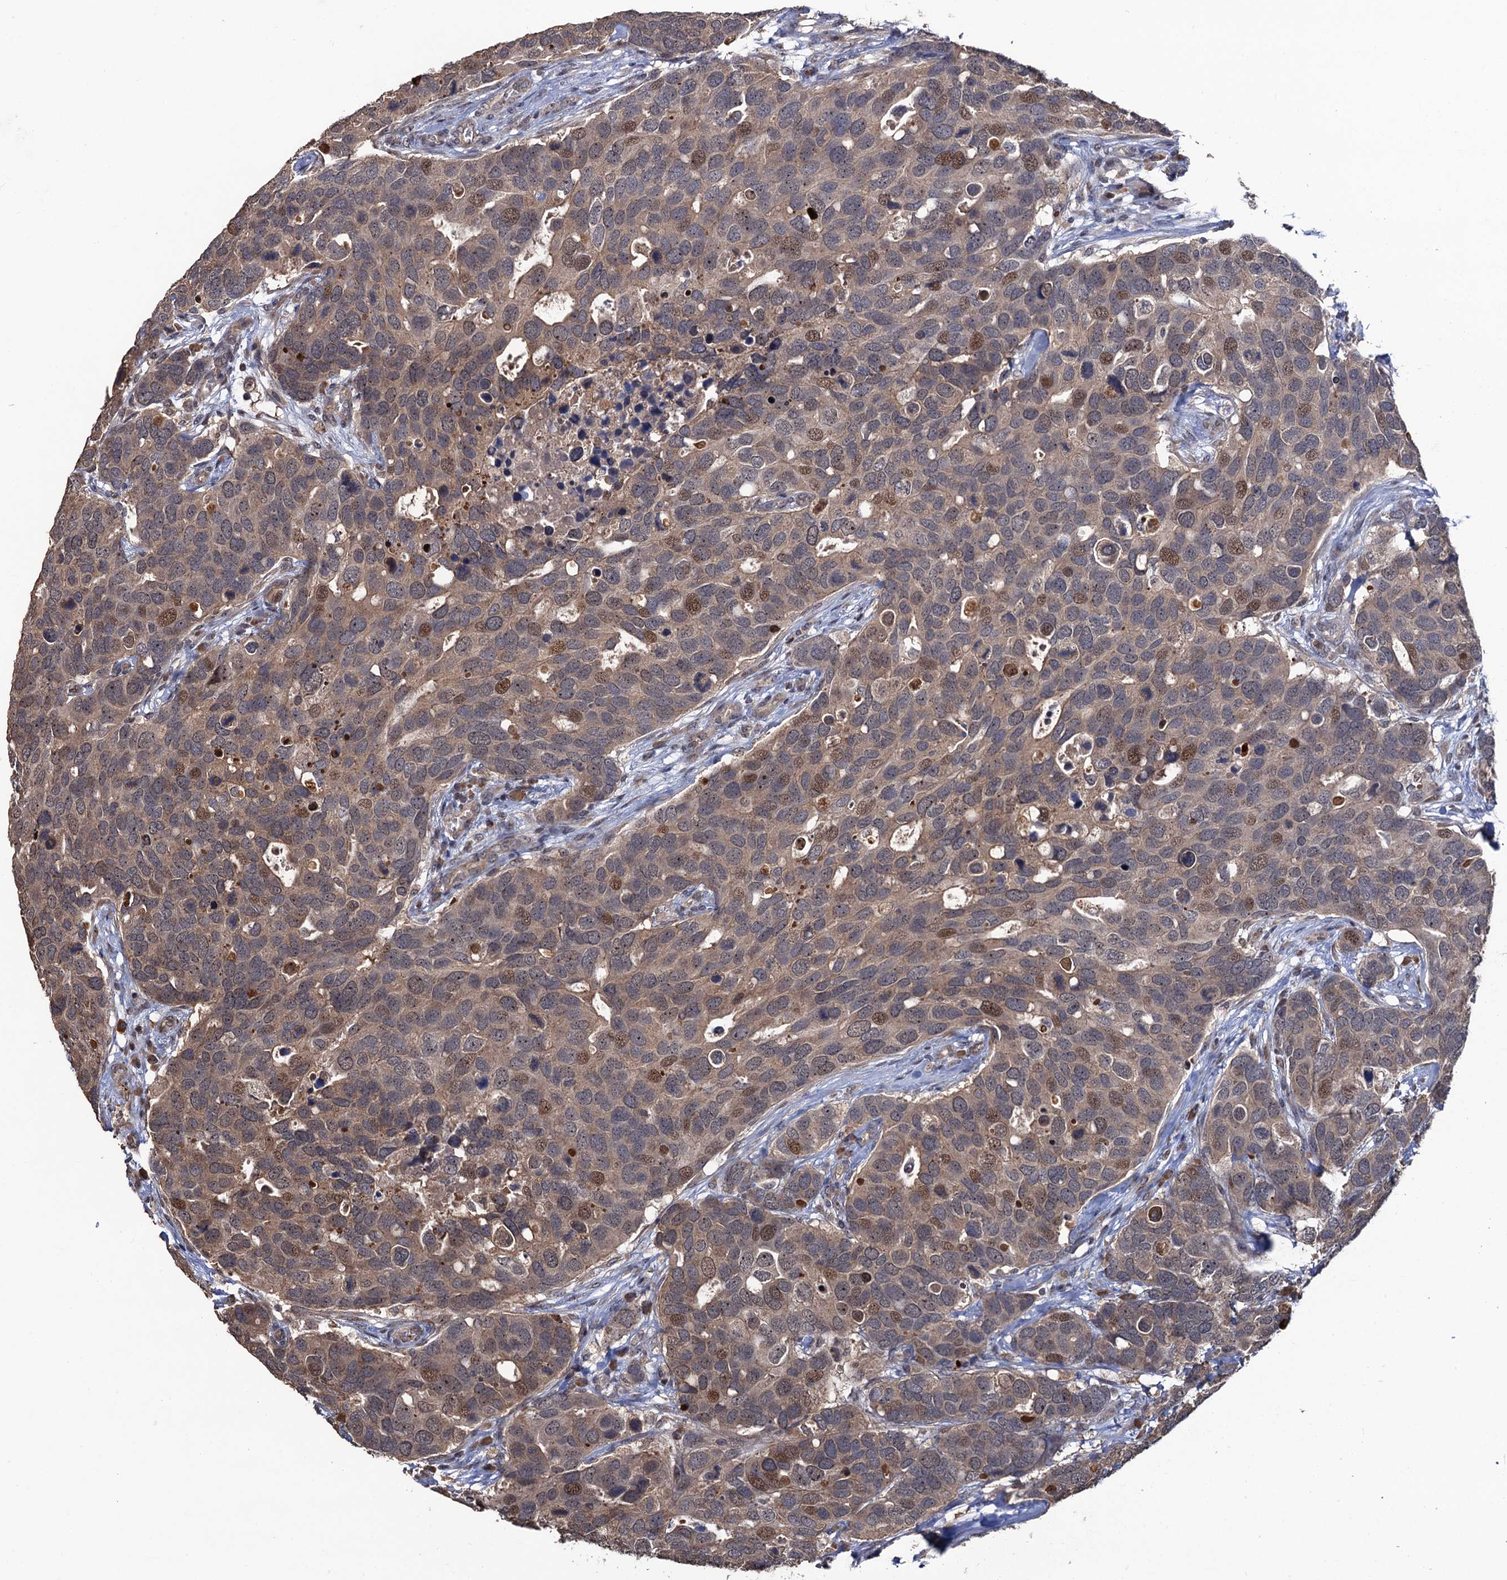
{"staining": {"intensity": "moderate", "quantity": "<25%", "location": "nuclear"}, "tissue": "breast cancer", "cell_type": "Tumor cells", "image_type": "cancer", "snomed": [{"axis": "morphology", "description": "Duct carcinoma"}, {"axis": "topography", "description": "Breast"}], "caption": "A high-resolution micrograph shows IHC staining of intraductal carcinoma (breast), which exhibits moderate nuclear expression in approximately <25% of tumor cells.", "gene": "LRRC63", "patient": {"sex": "female", "age": 83}}